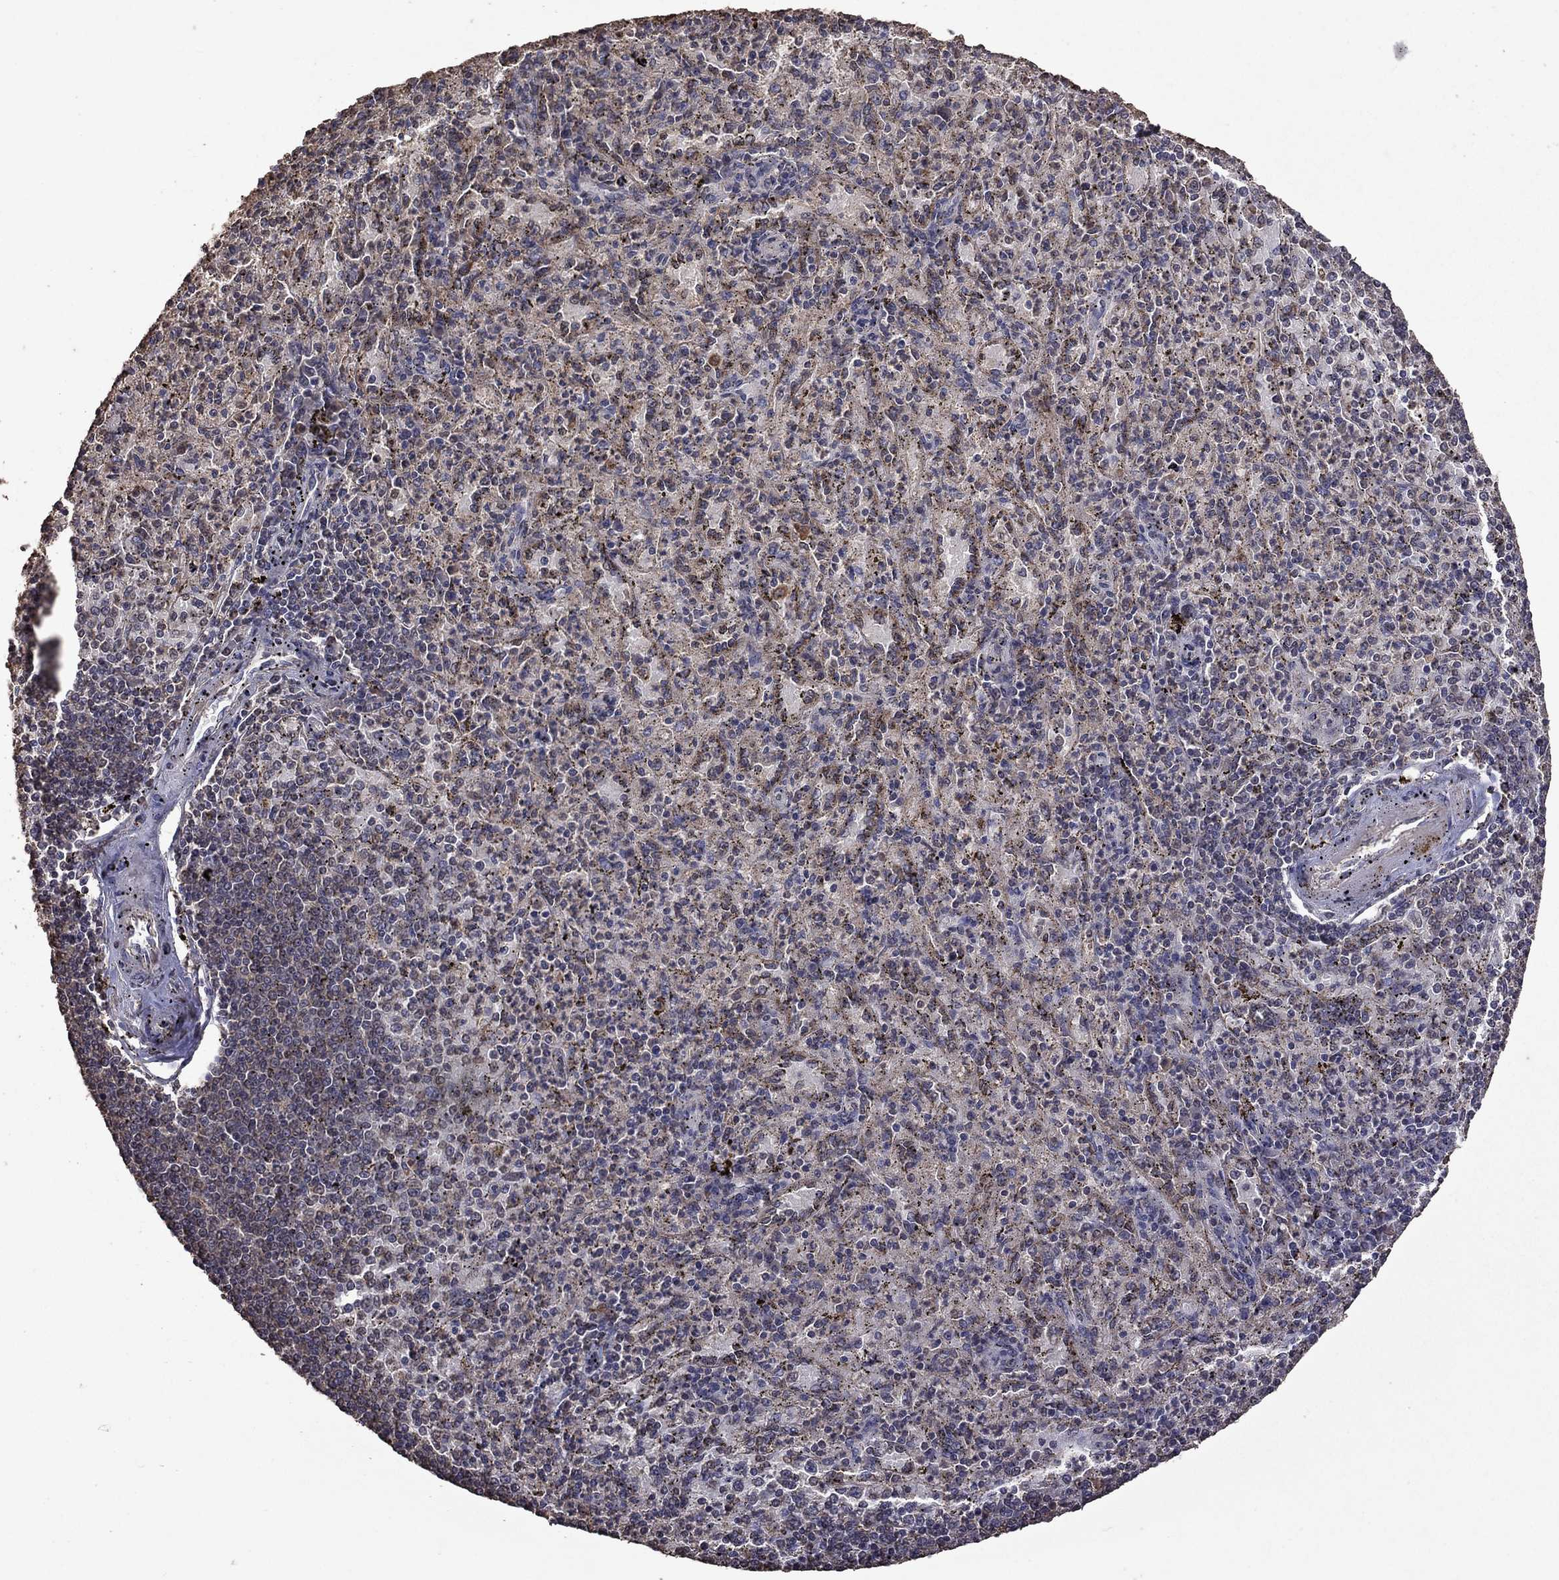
{"staining": {"intensity": "negative", "quantity": "none", "location": "none"}, "tissue": "spleen", "cell_type": "Cells in red pulp", "image_type": "normal", "snomed": [{"axis": "morphology", "description": "Normal tissue, NOS"}, {"axis": "topography", "description": "Spleen"}], "caption": "IHC image of benign spleen: spleen stained with DAB displays no significant protein expression in cells in red pulp. Brightfield microscopy of immunohistochemistry stained with DAB (3,3'-diaminobenzidine) (brown) and hematoxylin (blue), captured at high magnification.", "gene": "SERPINA5", "patient": {"sex": "male", "age": 60}}